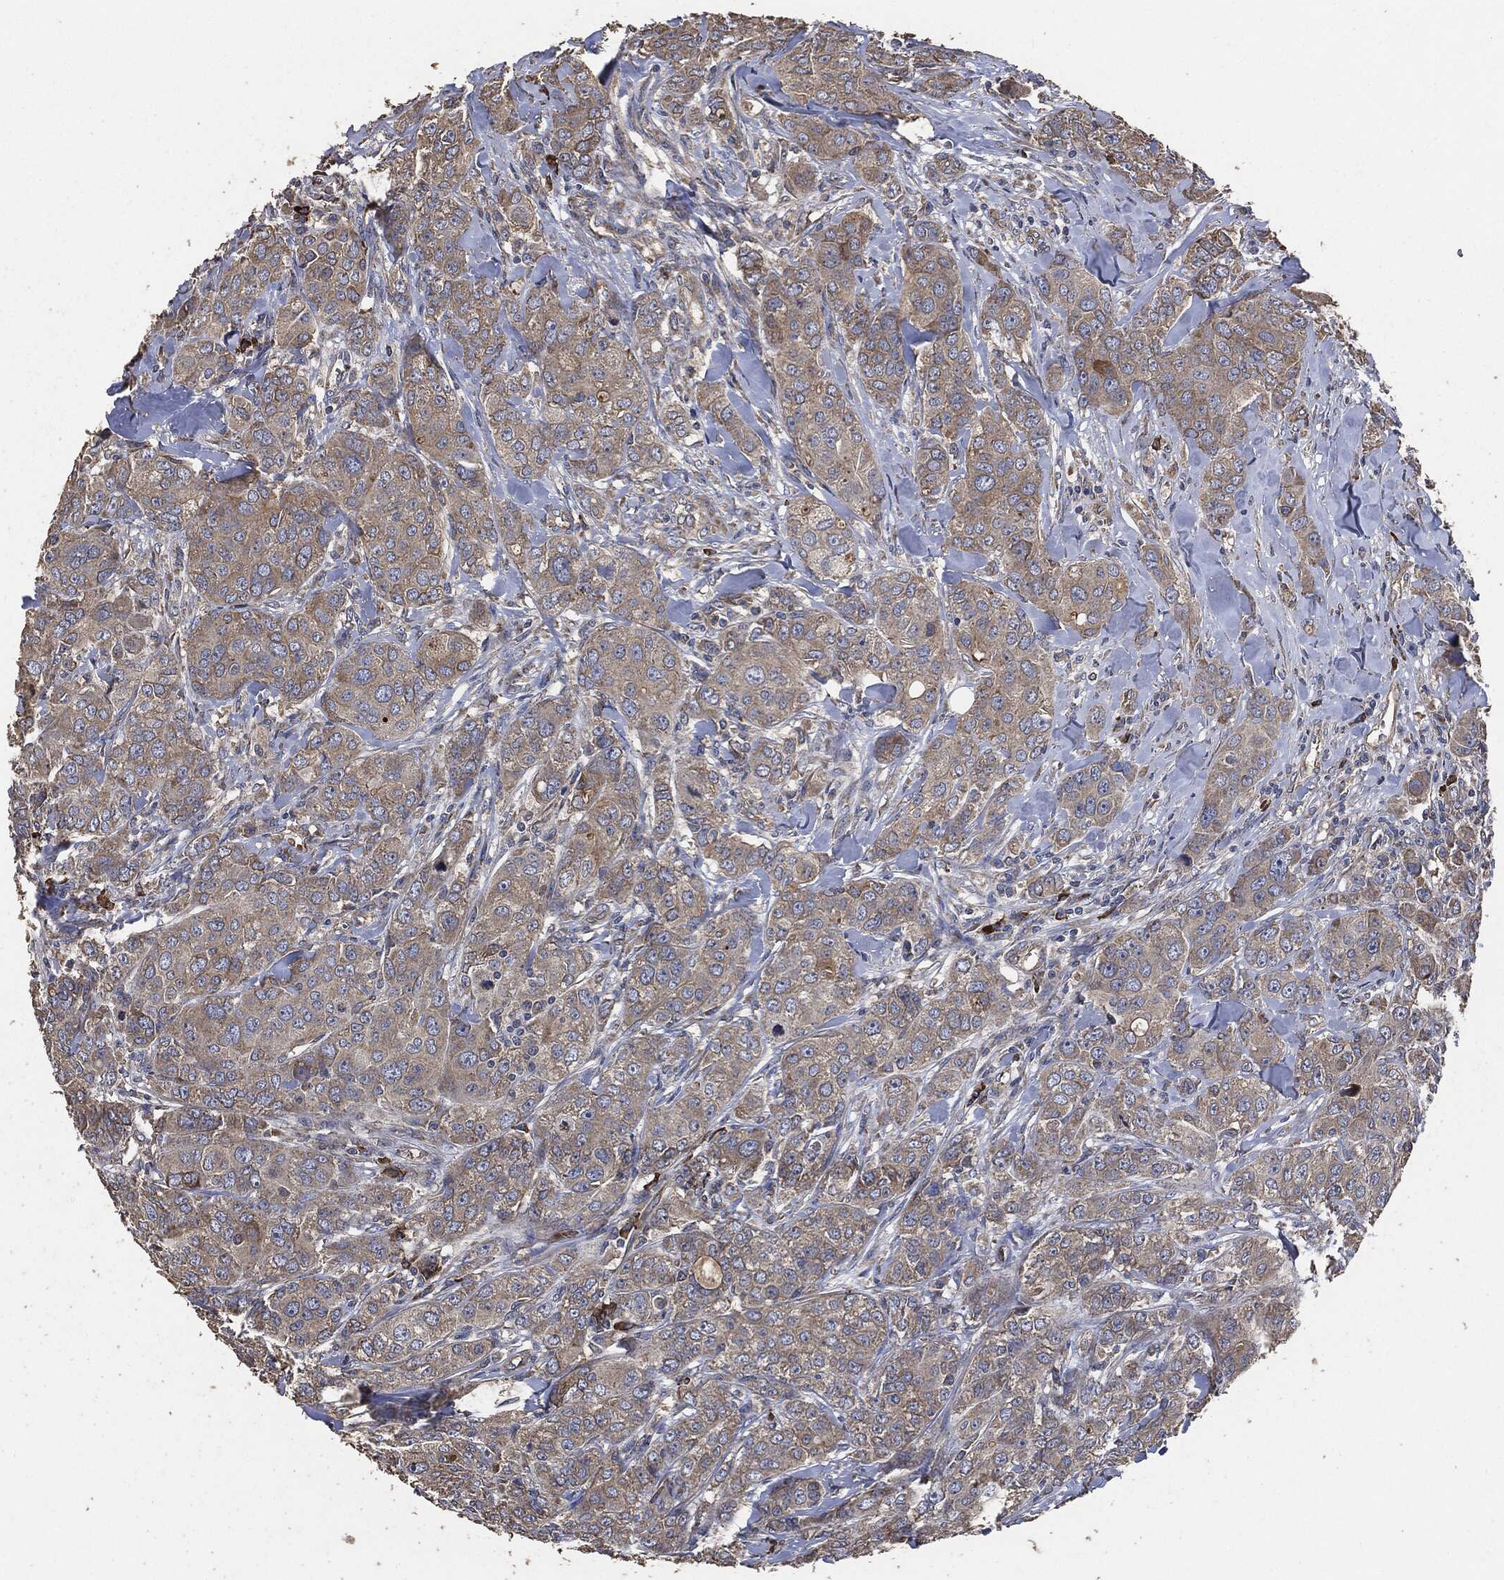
{"staining": {"intensity": "weak", "quantity": "25%-75%", "location": "cytoplasmic/membranous"}, "tissue": "breast cancer", "cell_type": "Tumor cells", "image_type": "cancer", "snomed": [{"axis": "morphology", "description": "Duct carcinoma"}, {"axis": "topography", "description": "Breast"}], "caption": "Brown immunohistochemical staining in intraductal carcinoma (breast) exhibits weak cytoplasmic/membranous expression in approximately 25%-75% of tumor cells.", "gene": "STK3", "patient": {"sex": "female", "age": 43}}